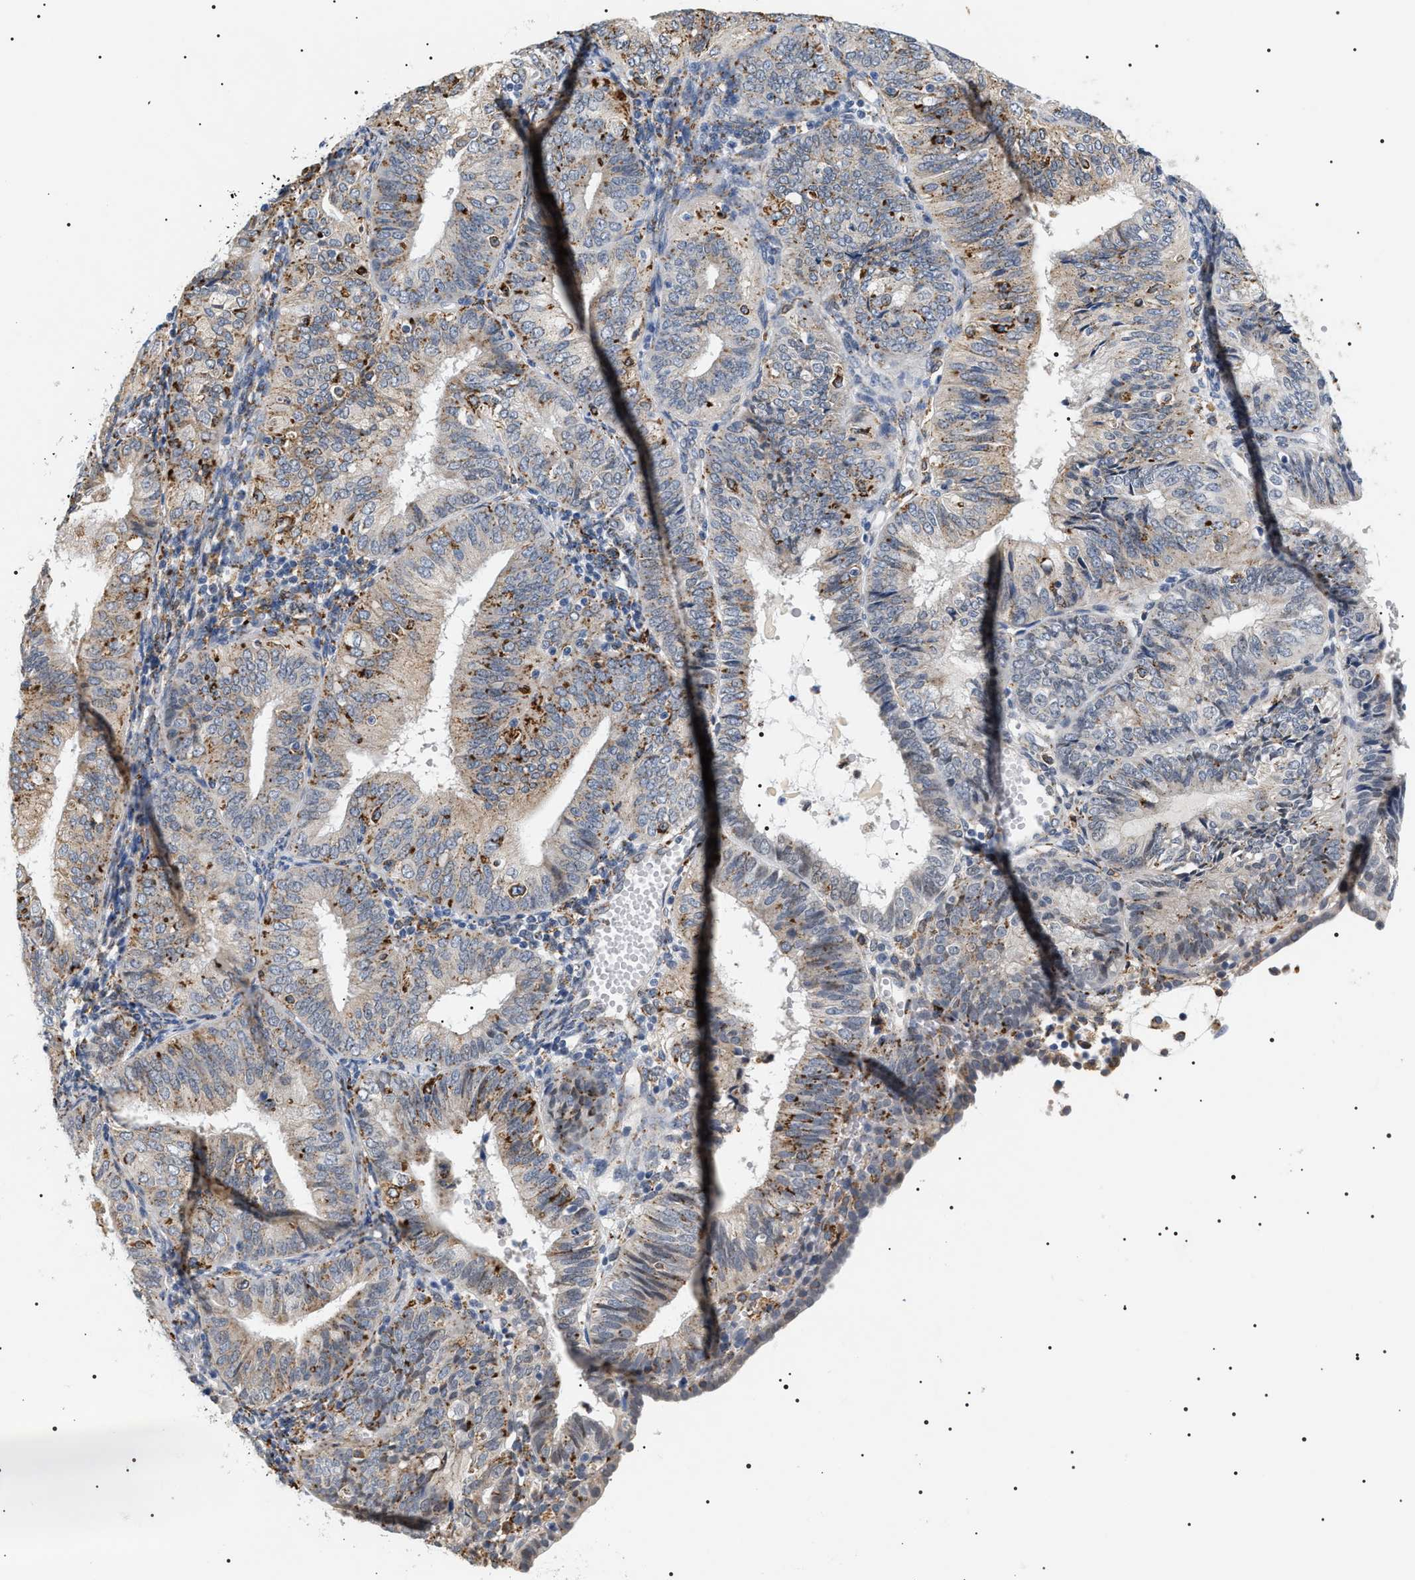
{"staining": {"intensity": "moderate", "quantity": "<25%", "location": "cytoplasmic/membranous"}, "tissue": "endometrial cancer", "cell_type": "Tumor cells", "image_type": "cancer", "snomed": [{"axis": "morphology", "description": "Adenocarcinoma, NOS"}, {"axis": "topography", "description": "Endometrium"}], "caption": "The histopathology image displays staining of endometrial adenocarcinoma, revealing moderate cytoplasmic/membranous protein staining (brown color) within tumor cells.", "gene": "HSD17B11", "patient": {"sex": "female", "age": 58}}